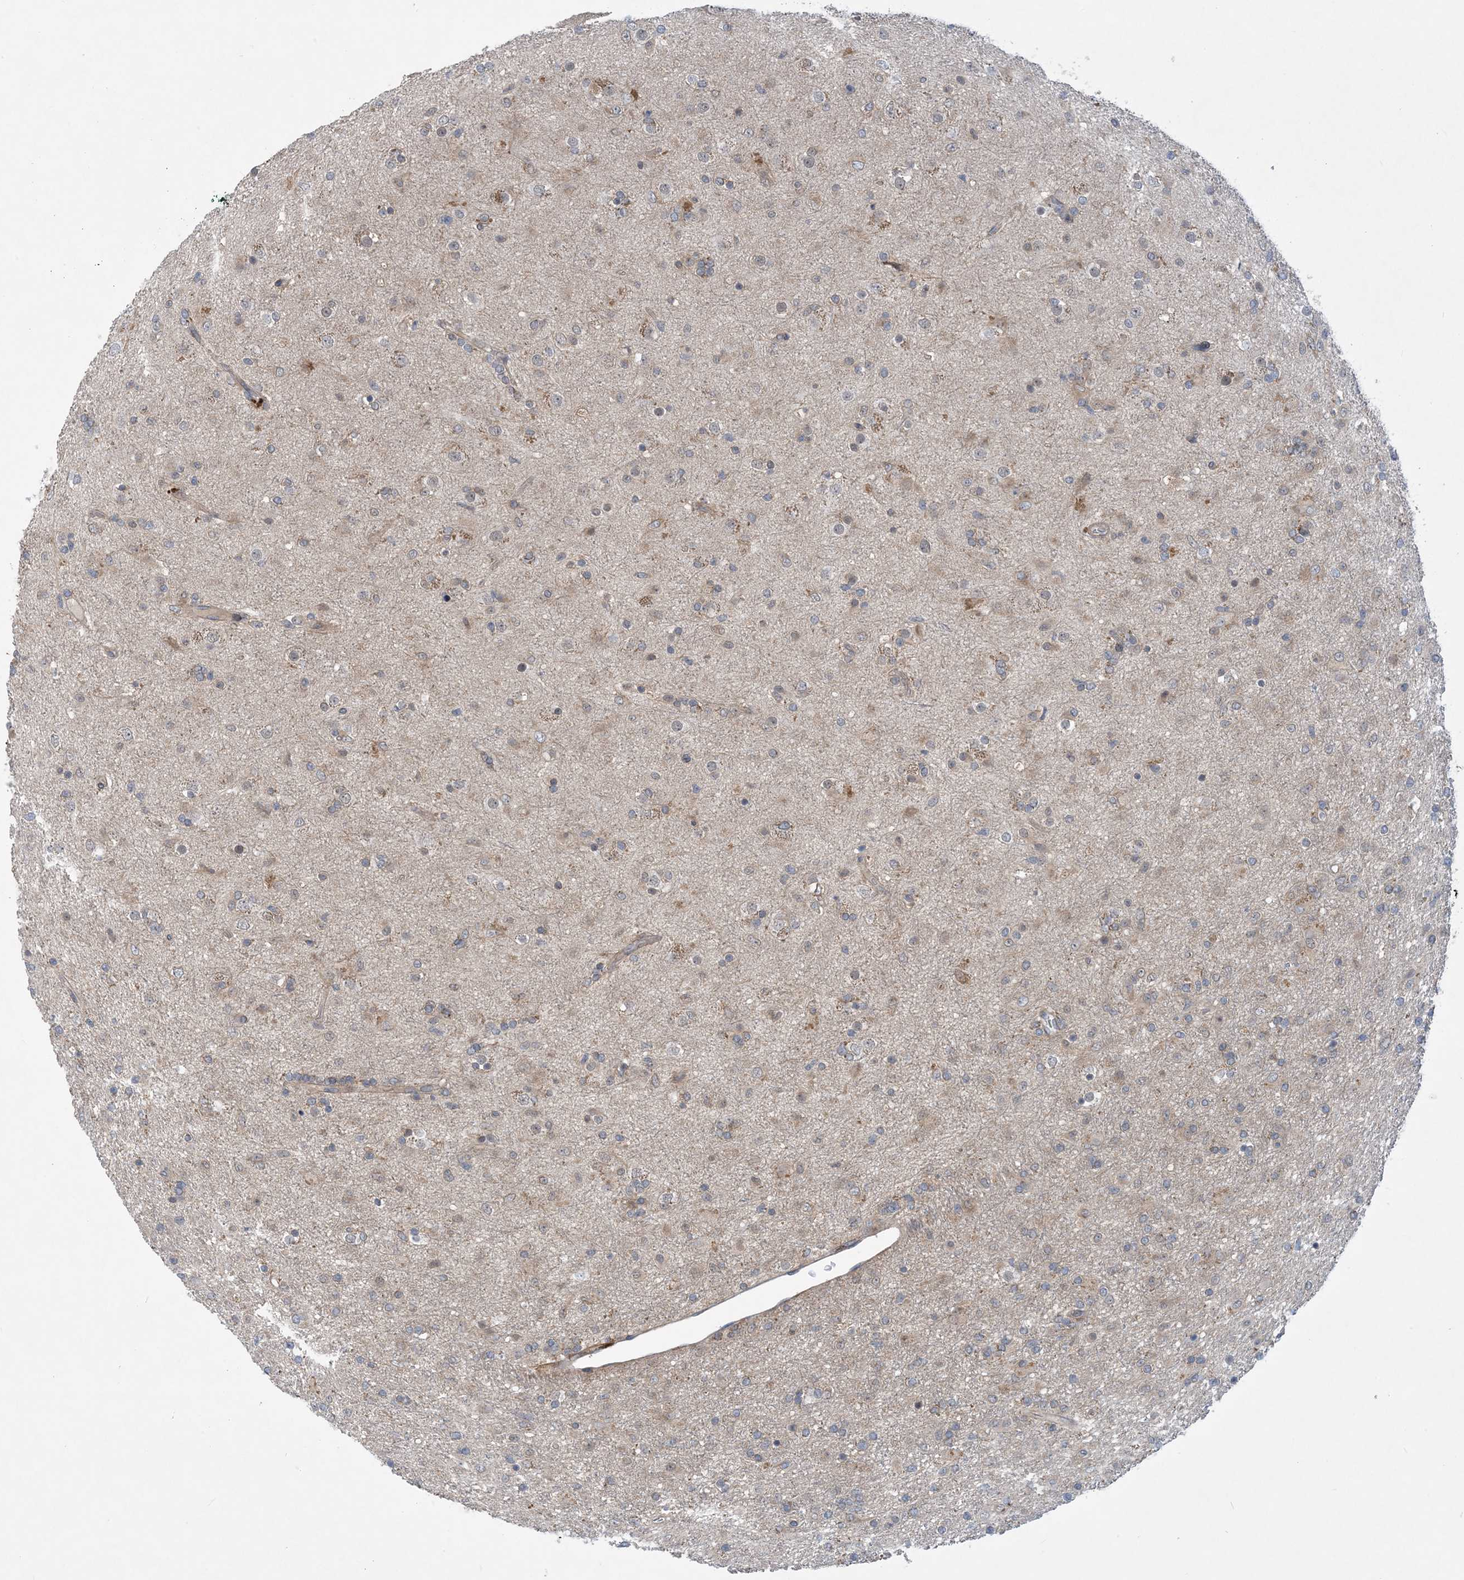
{"staining": {"intensity": "negative", "quantity": "none", "location": "none"}, "tissue": "glioma", "cell_type": "Tumor cells", "image_type": "cancer", "snomed": [{"axis": "morphology", "description": "Glioma, malignant, Low grade"}, {"axis": "topography", "description": "Brain"}], "caption": "DAB (3,3'-diaminobenzidine) immunohistochemical staining of malignant glioma (low-grade) reveals no significant expression in tumor cells.", "gene": "PHOSPHO2", "patient": {"sex": "male", "age": 65}}